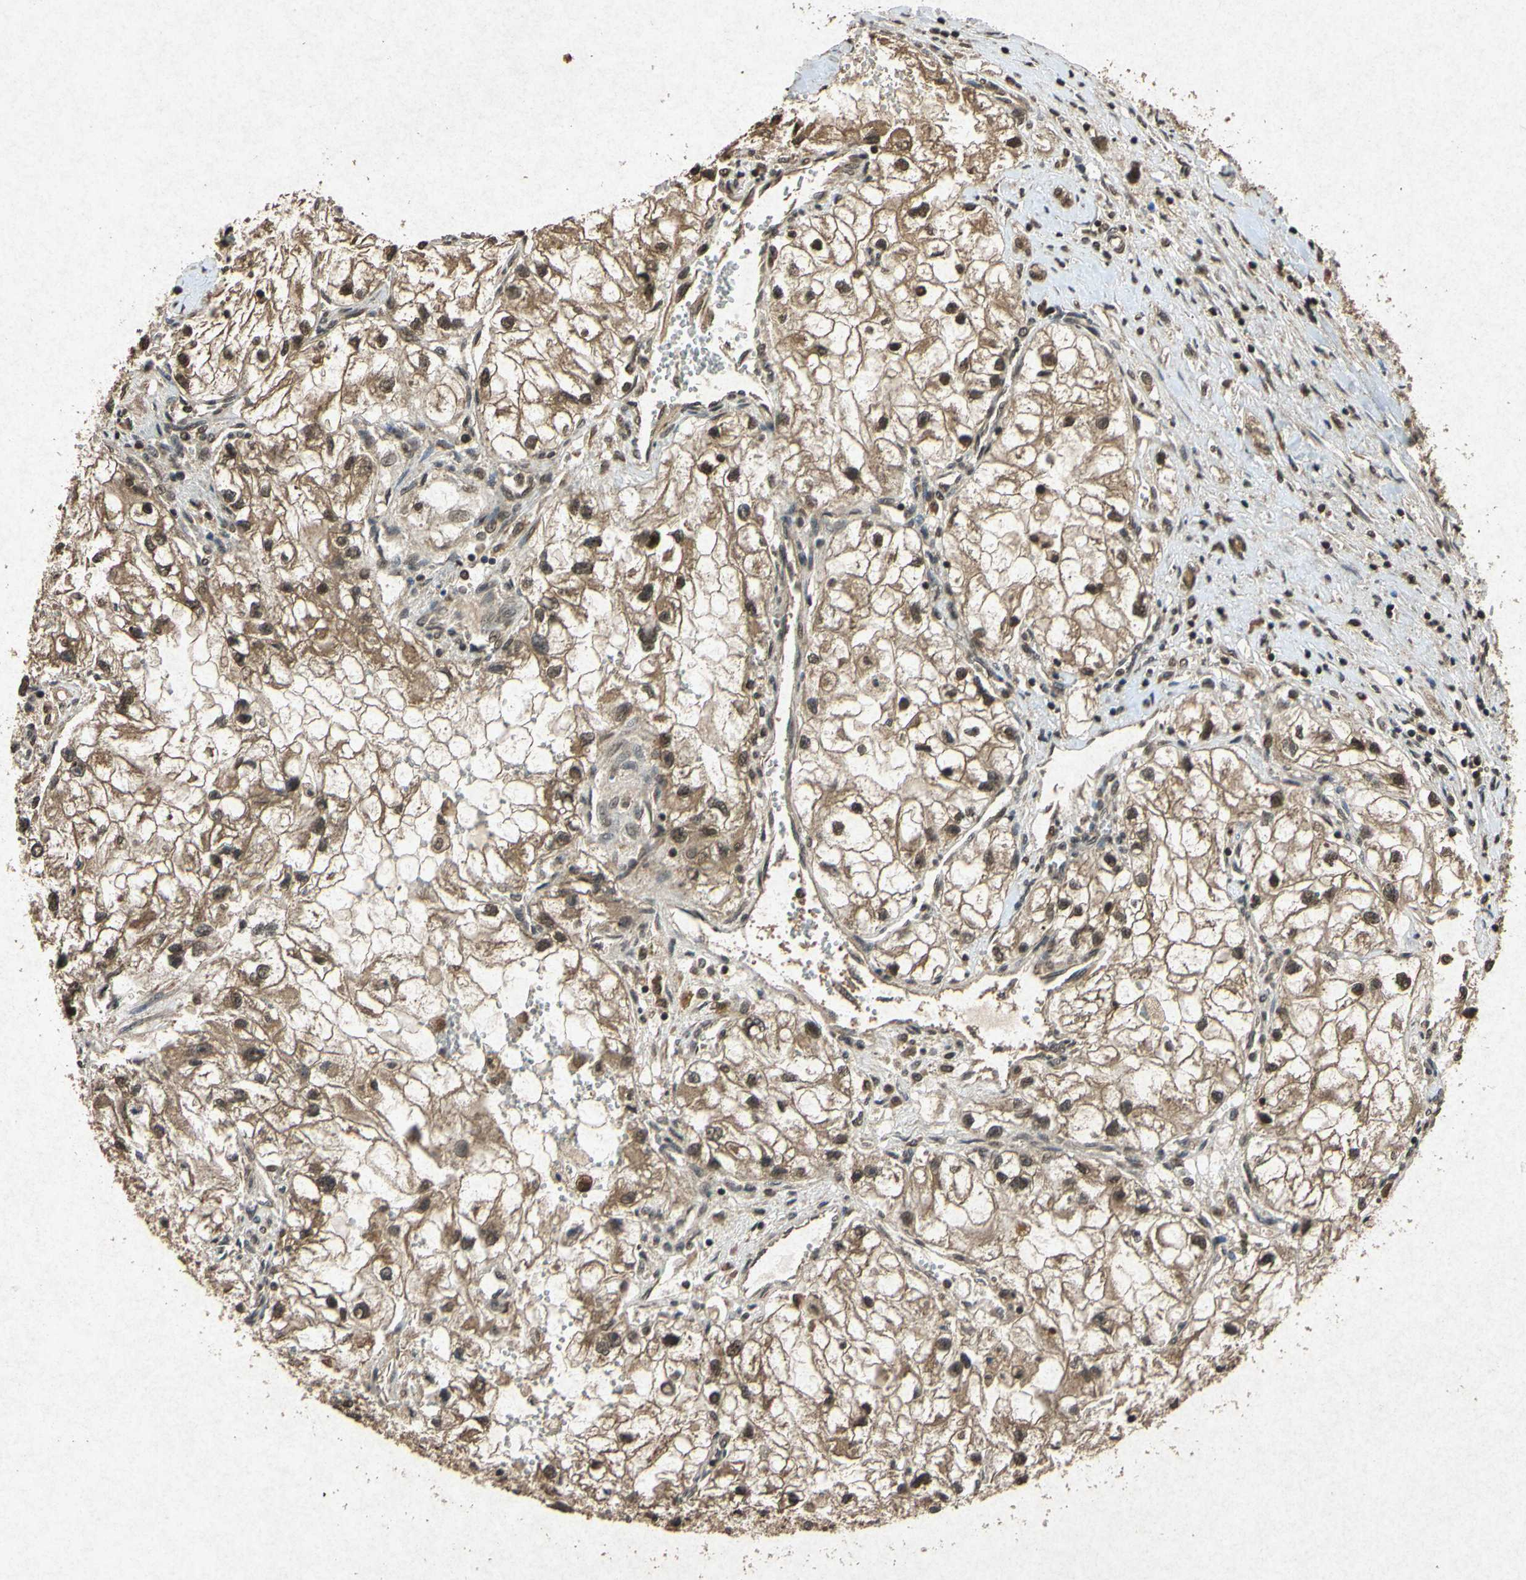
{"staining": {"intensity": "moderate", "quantity": ">75%", "location": "cytoplasmic/membranous,nuclear"}, "tissue": "renal cancer", "cell_type": "Tumor cells", "image_type": "cancer", "snomed": [{"axis": "morphology", "description": "Adenocarcinoma, NOS"}, {"axis": "topography", "description": "Kidney"}], "caption": "The immunohistochemical stain labels moderate cytoplasmic/membranous and nuclear expression in tumor cells of renal cancer (adenocarcinoma) tissue.", "gene": "ATP6V1H", "patient": {"sex": "female", "age": 70}}